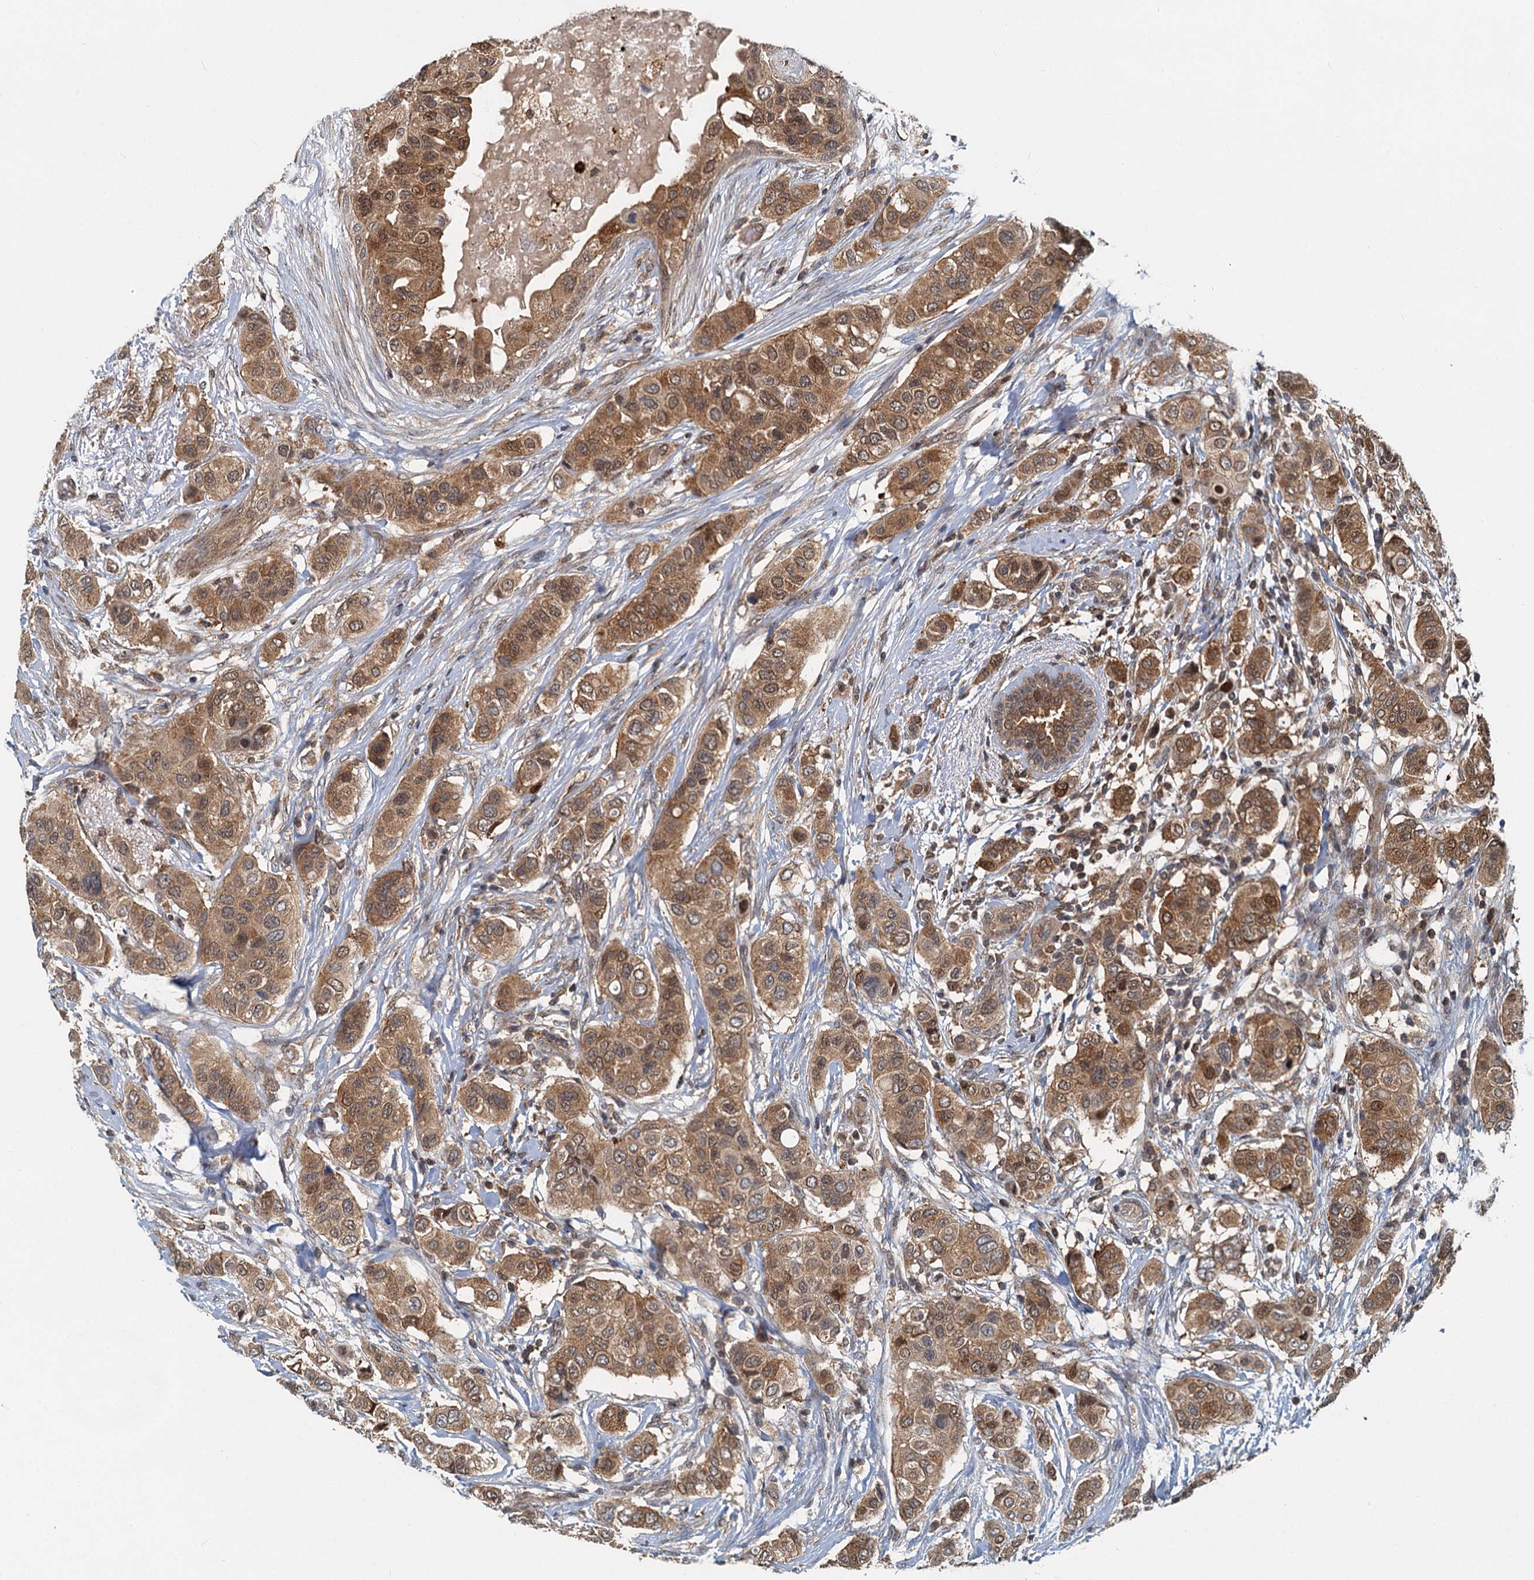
{"staining": {"intensity": "moderate", "quantity": ">75%", "location": "cytoplasmic/membranous,nuclear"}, "tissue": "breast cancer", "cell_type": "Tumor cells", "image_type": "cancer", "snomed": [{"axis": "morphology", "description": "Lobular carcinoma"}, {"axis": "topography", "description": "Breast"}], "caption": "Human breast lobular carcinoma stained for a protein (brown) demonstrates moderate cytoplasmic/membranous and nuclear positive staining in approximately >75% of tumor cells.", "gene": "GPI", "patient": {"sex": "female", "age": 51}}